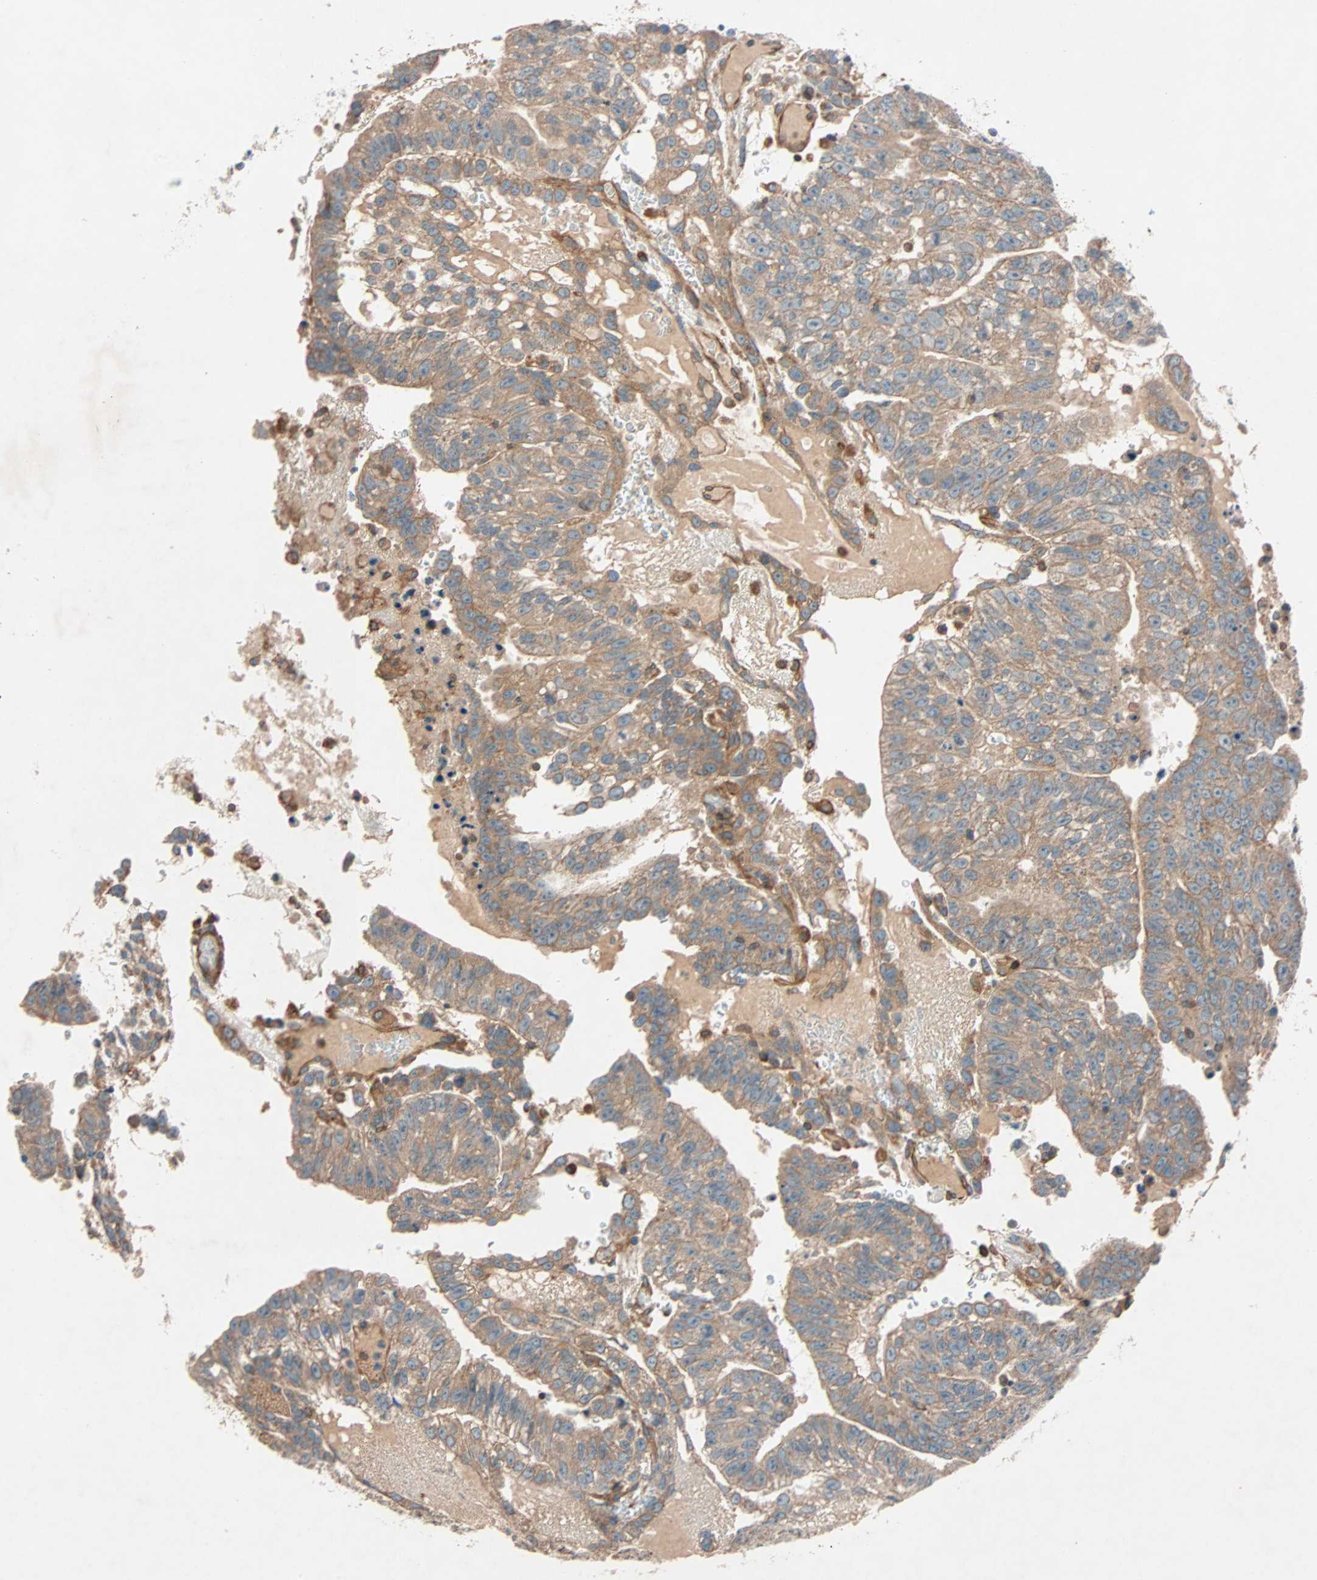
{"staining": {"intensity": "moderate", "quantity": ">75%", "location": "cytoplasmic/membranous"}, "tissue": "testis cancer", "cell_type": "Tumor cells", "image_type": "cancer", "snomed": [{"axis": "morphology", "description": "Seminoma, NOS"}, {"axis": "morphology", "description": "Carcinoma, Embryonal, NOS"}, {"axis": "topography", "description": "Testis"}], "caption": "Human testis cancer (seminoma) stained for a protein (brown) shows moderate cytoplasmic/membranous positive positivity in approximately >75% of tumor cells.", "gene": "PHYH", "patient": {"sex": "male", "age": 52}}